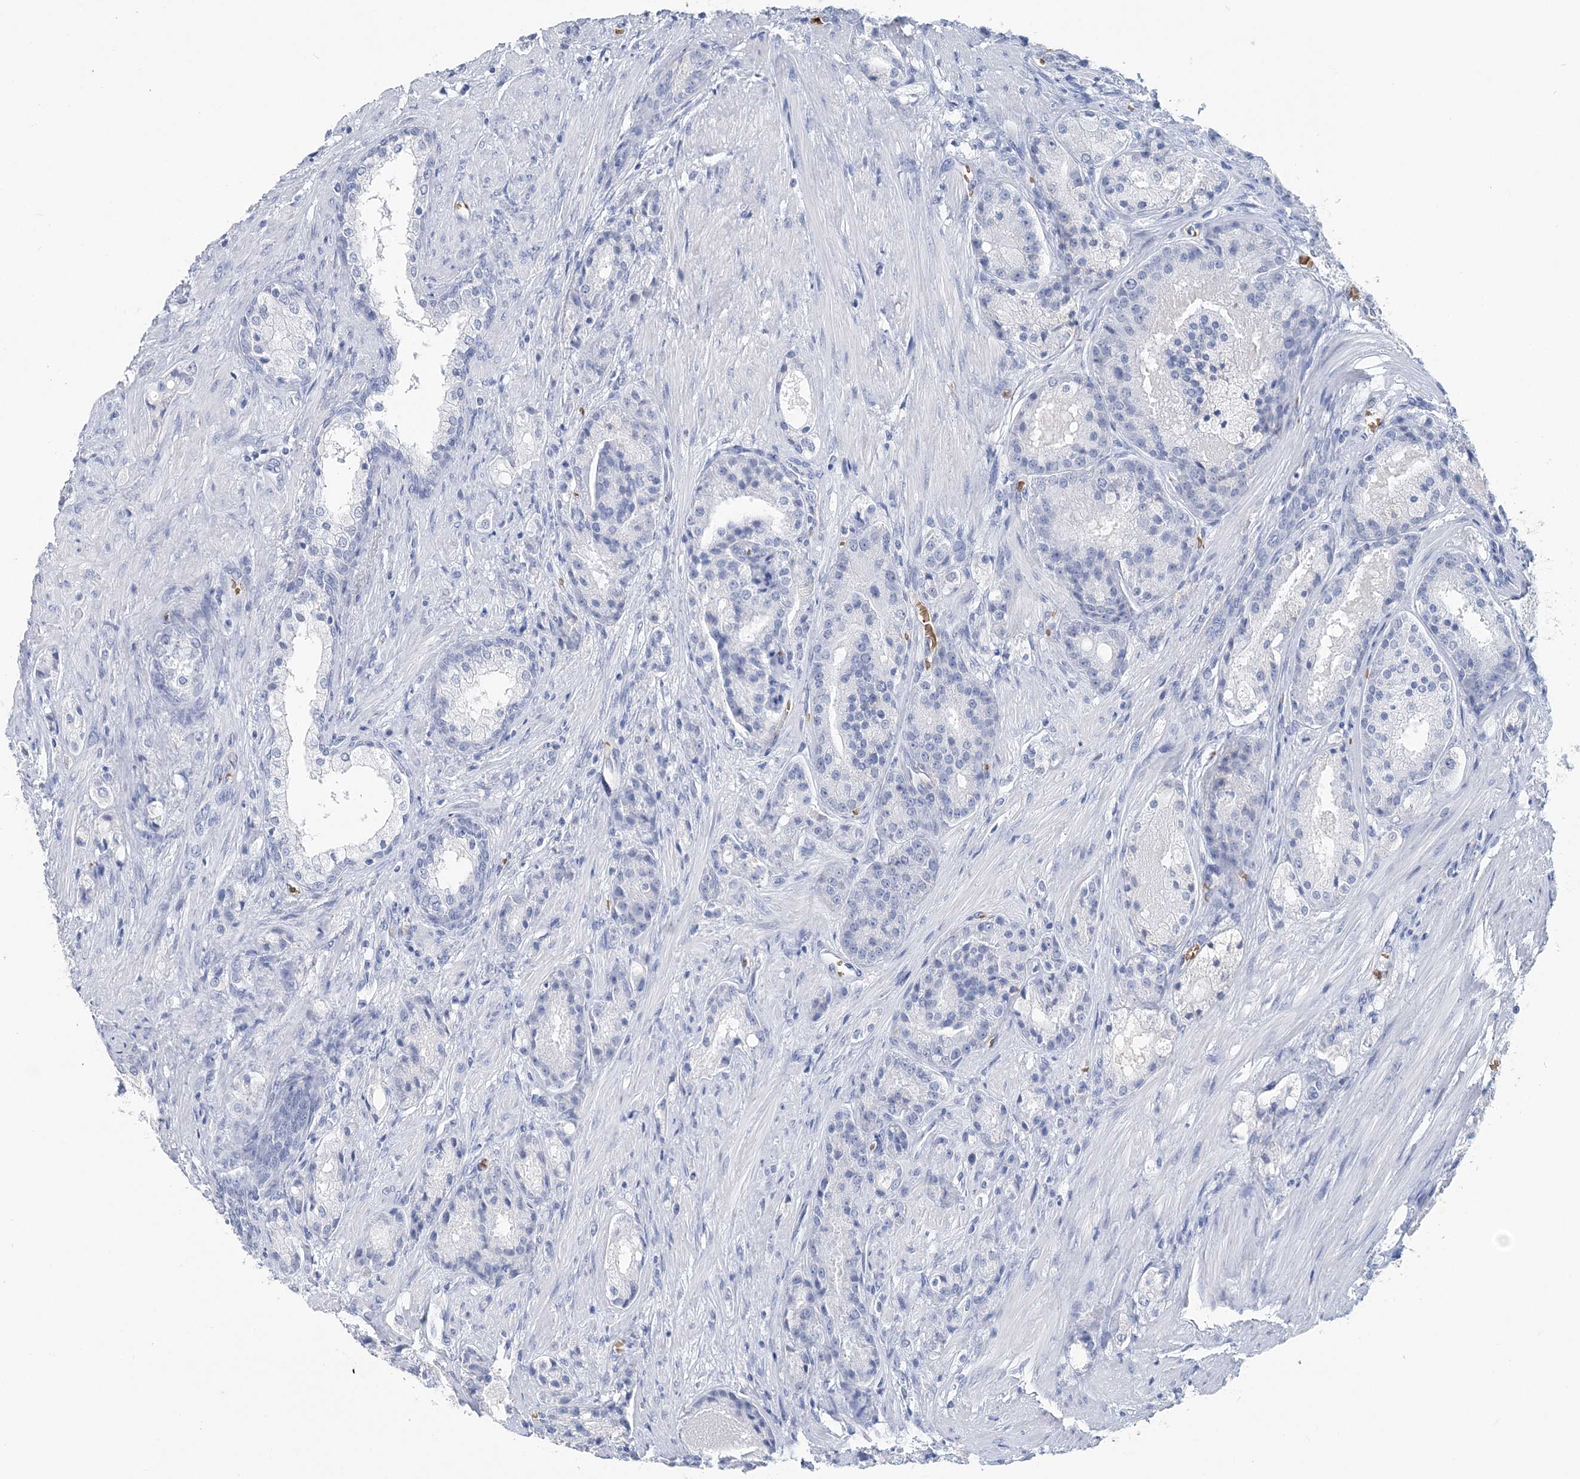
{"staining": {"intensity": "negative", "quantity": "none", "location": "none"}, "tissue": "prostate cancer", "cell_type": "Tumor cells", "image_type": "cancer", "snomed": [{"axis": "morphology", "description": "Adenocarcinoma, High grade"}, {"axis": "topography", "description": "Prostate"}], "caption": "Immunohistochemistry photomicrograph of neoplastic tissue: human prostate cancer stained with DAB exhibits no significant protein positivity in tumor cells. The staining was performed using DAB (3,3'-diaminobenzidine) to visualize the protein expression in brown, while the nuclei were stained in blue with hematoxylin (Magnification: 20x).", "gene": "HBD", "patient": {"sex": "male", "age": 60}}